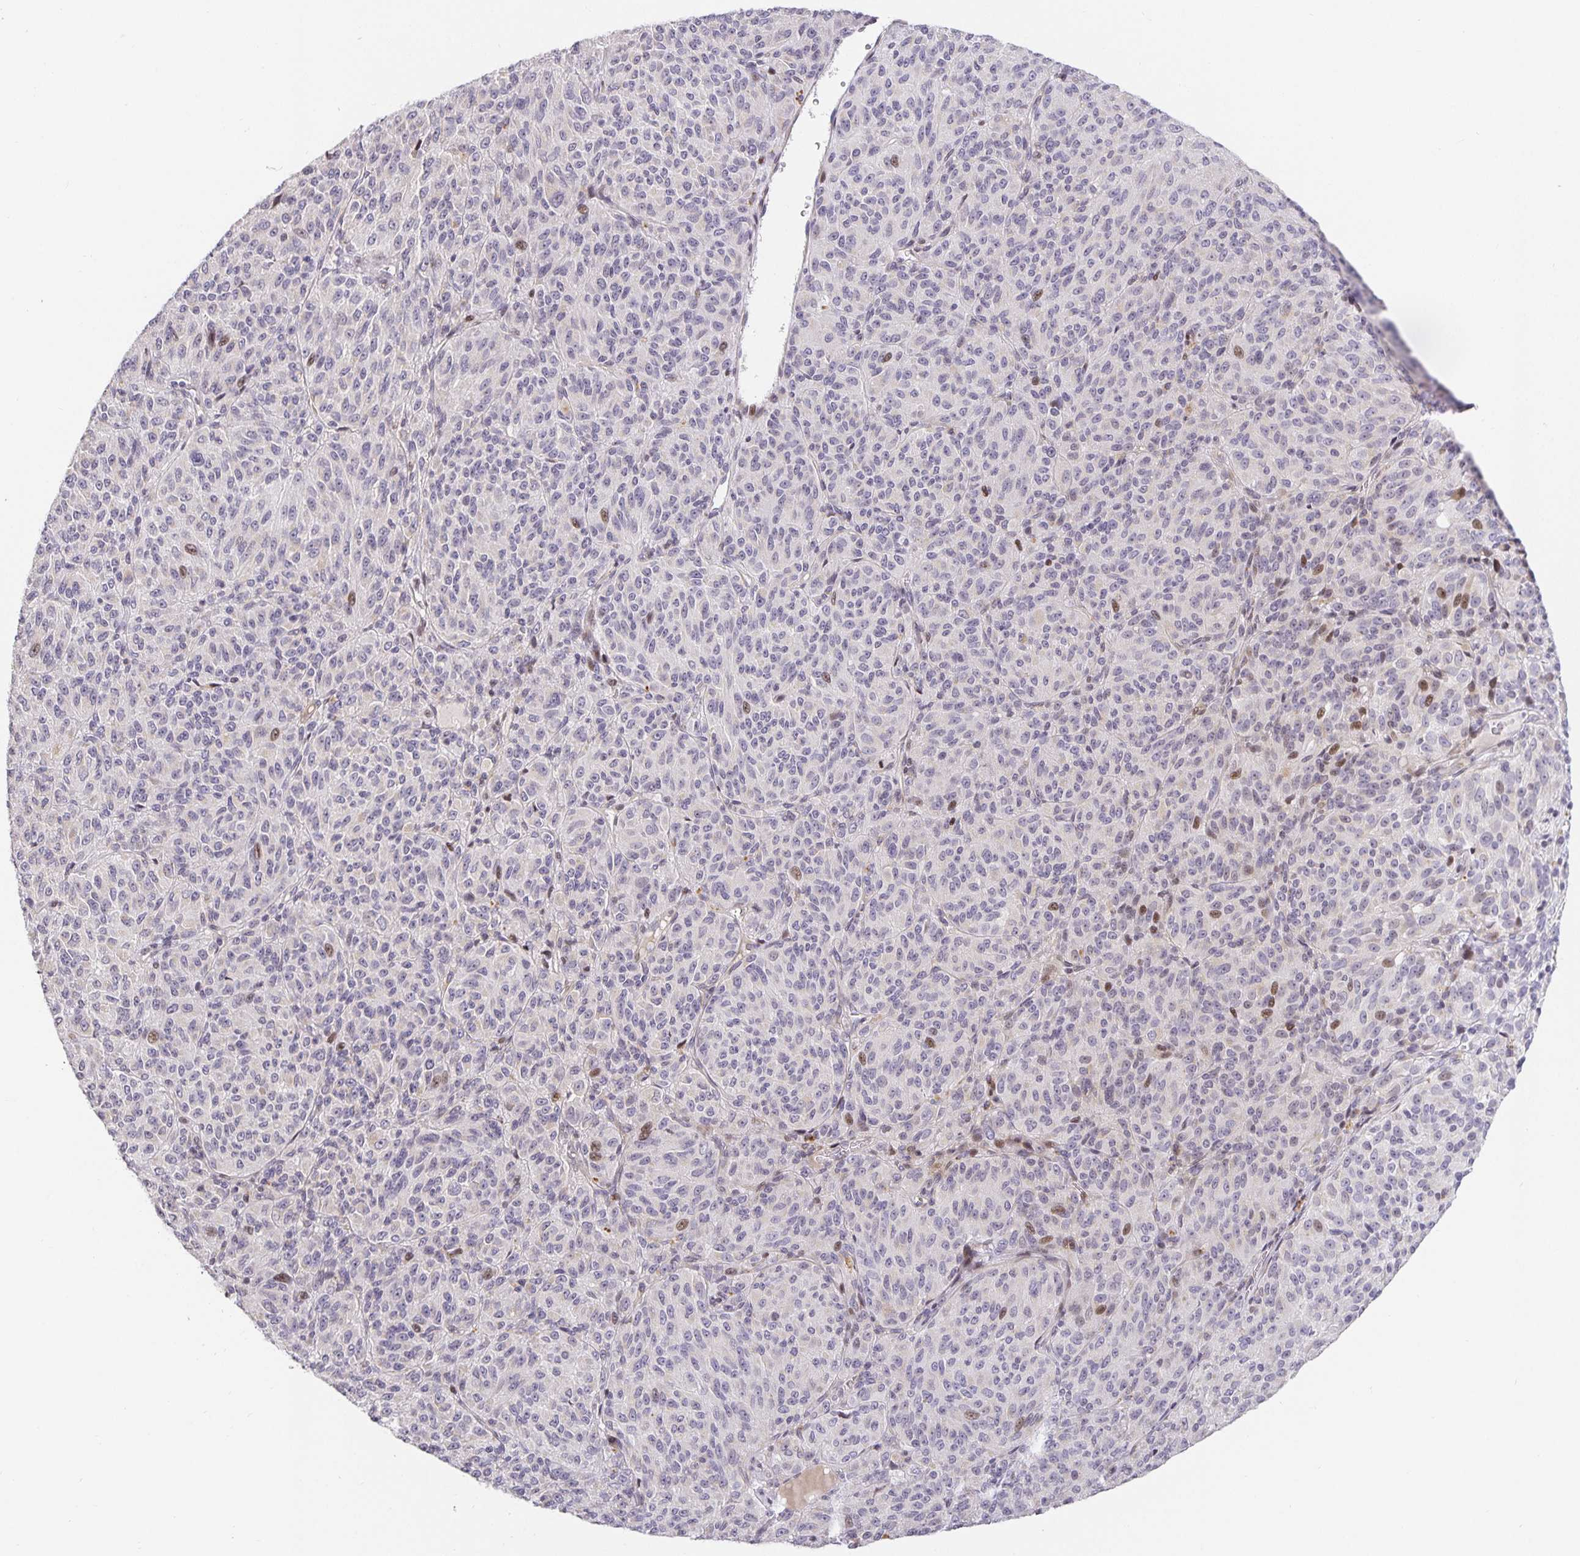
{"staining": {"intensity": "moderate", "quantity": "<25%", "location": "nuclear"}, "tissue": "melanoma", "cell_type": "Tumor cells", "image_type": "cancer", "snomed": [{"axis": "morphology", "description": "Malignant melanoma, Metastatic site"}, {"axis": "topography", "description": "Brain"}], "caption": "A histopathology image showing moderate nuclear positivity in about <25% of tumor cells in malignant melanoma (metastatic site), as visualized by brown immunohistochemical staining.", "gene": "TJP3", "patient": {"sex": "female", "age": 56}}